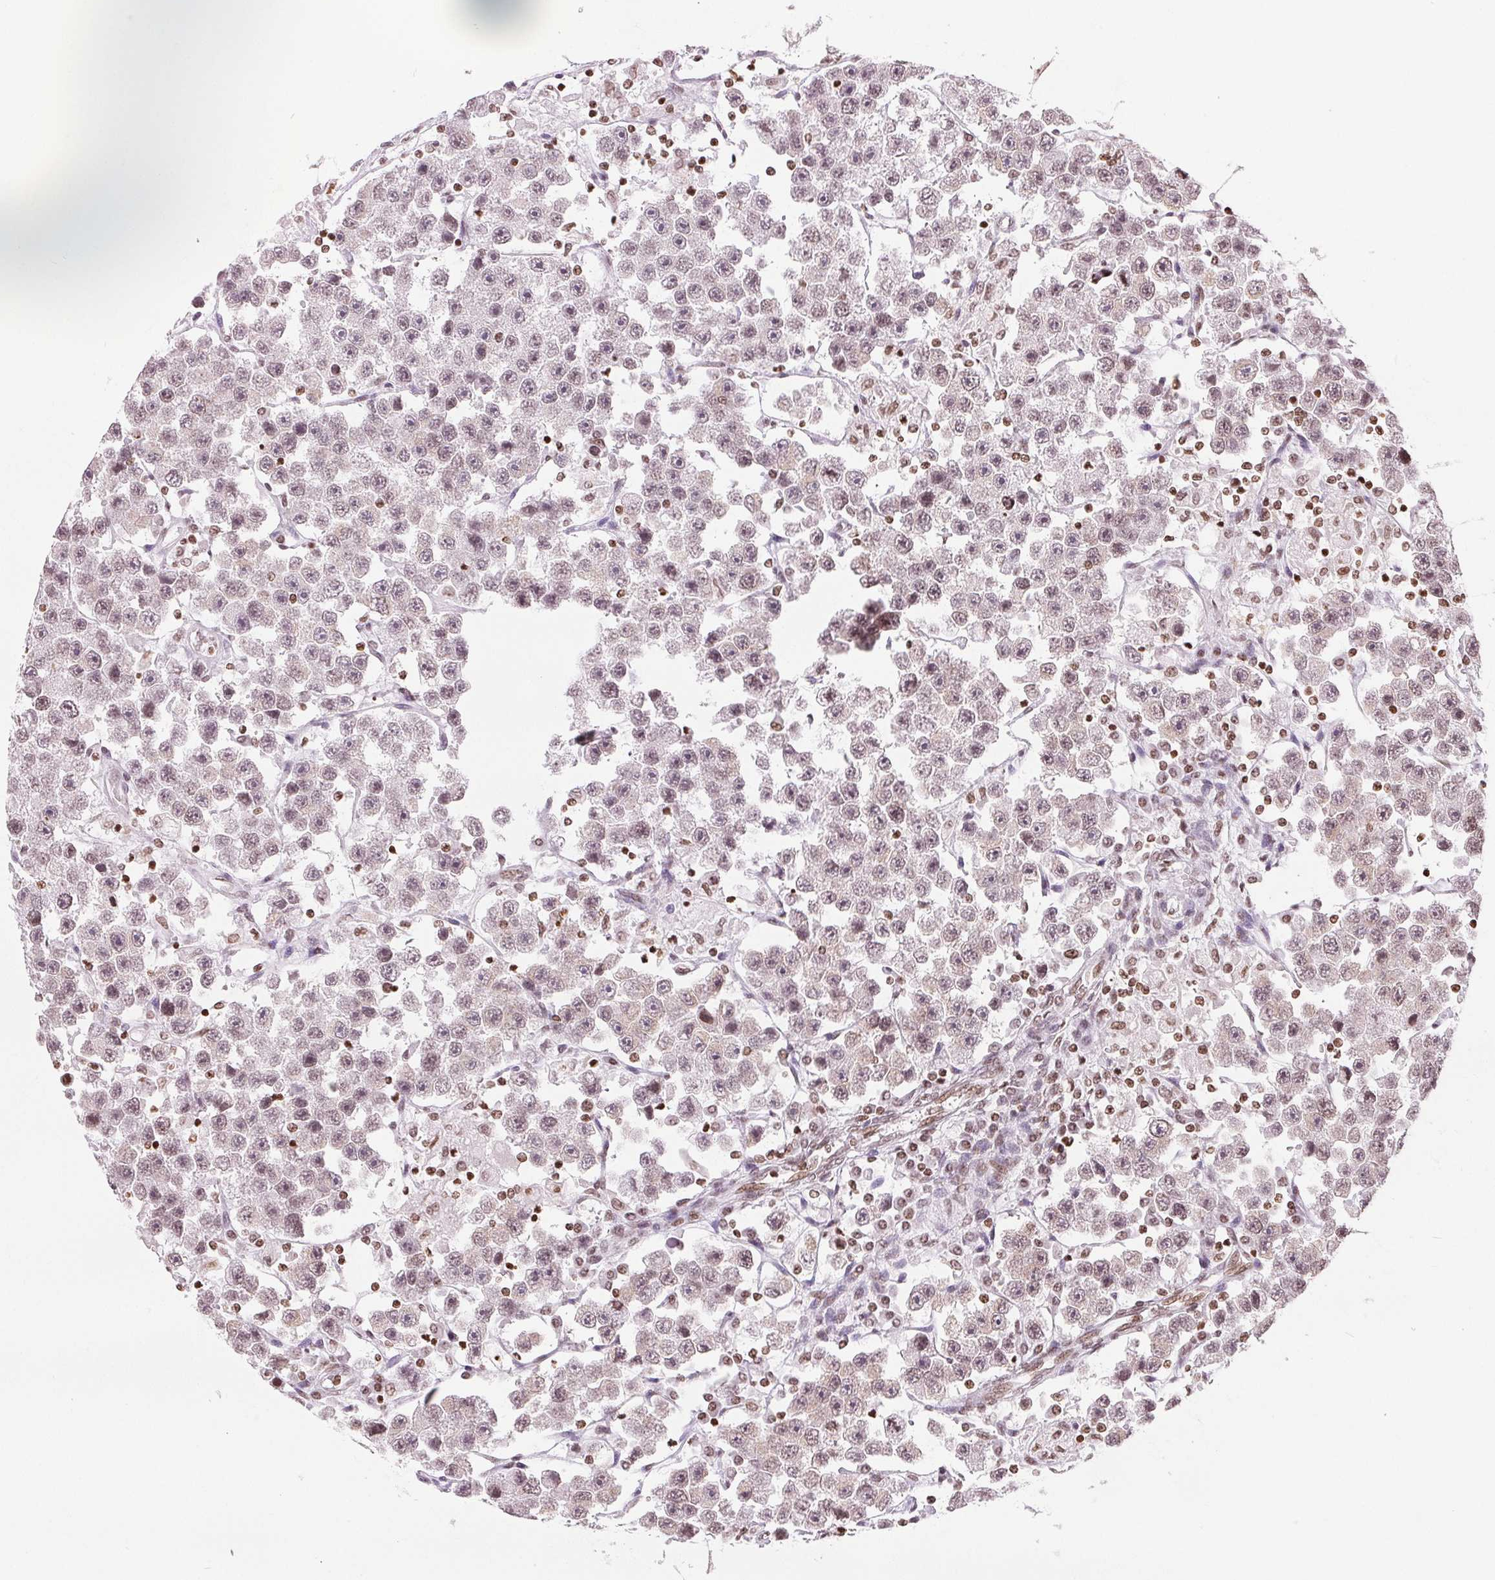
{"staining": {"intensity": "moderate", "quantity": ">75%", "location": "nuclear"}, "tissue": "testis cancer", "cell_type": "Tumor cells", "image_type": "cancer", "snomed": [{"axis": "morphology", "description": "Seminoma, NOS"}, {"axis": "topography", "description": "Testis"}], "caption": "Immunohistochemical staining of human testis seminoma reveals medium levels of moderate nuclear staining in about >75% of tumor cells.", "gene": "SMIM12", "patient": {"sex": "male", "age": 45}}